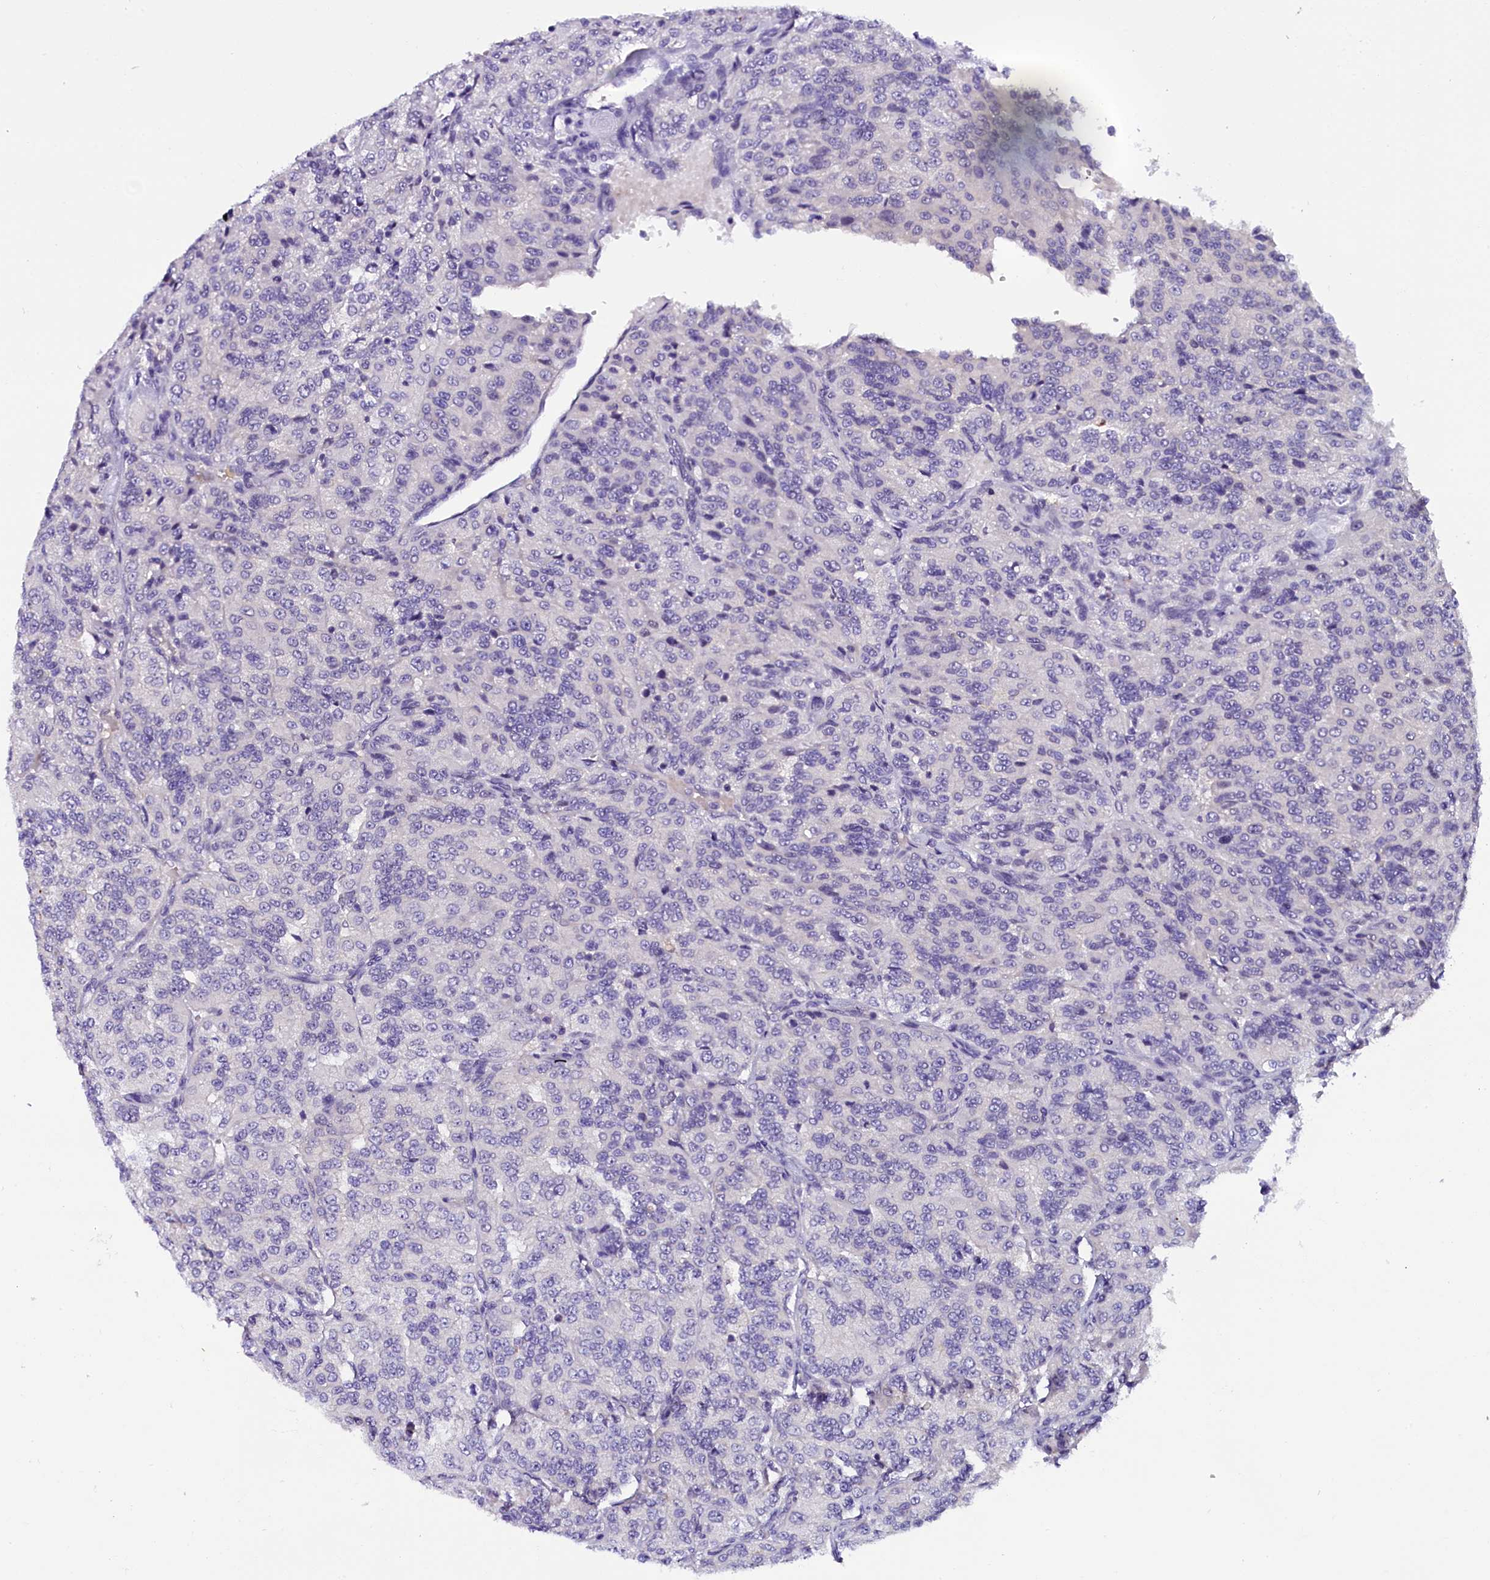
{"staining": {"intensity": "negative", "quantity": "none", "location": "none"}, "tissue": "renal cancer", "cell_type": "Tumor cells", "image_type": "cancer", "snomed": [{"axis": "morphology", "description": "Adenocarcinoma, NOS"}, {"axis": "topography", "description": "Kidney"}], "caption": "Immunohistochemistry (IHC) of human renal cancer (adenocarcinoma) demonstrates no staining in tumor cells.", "gene": "IQCN", "patient": {"sex": "female", "age": 63}}